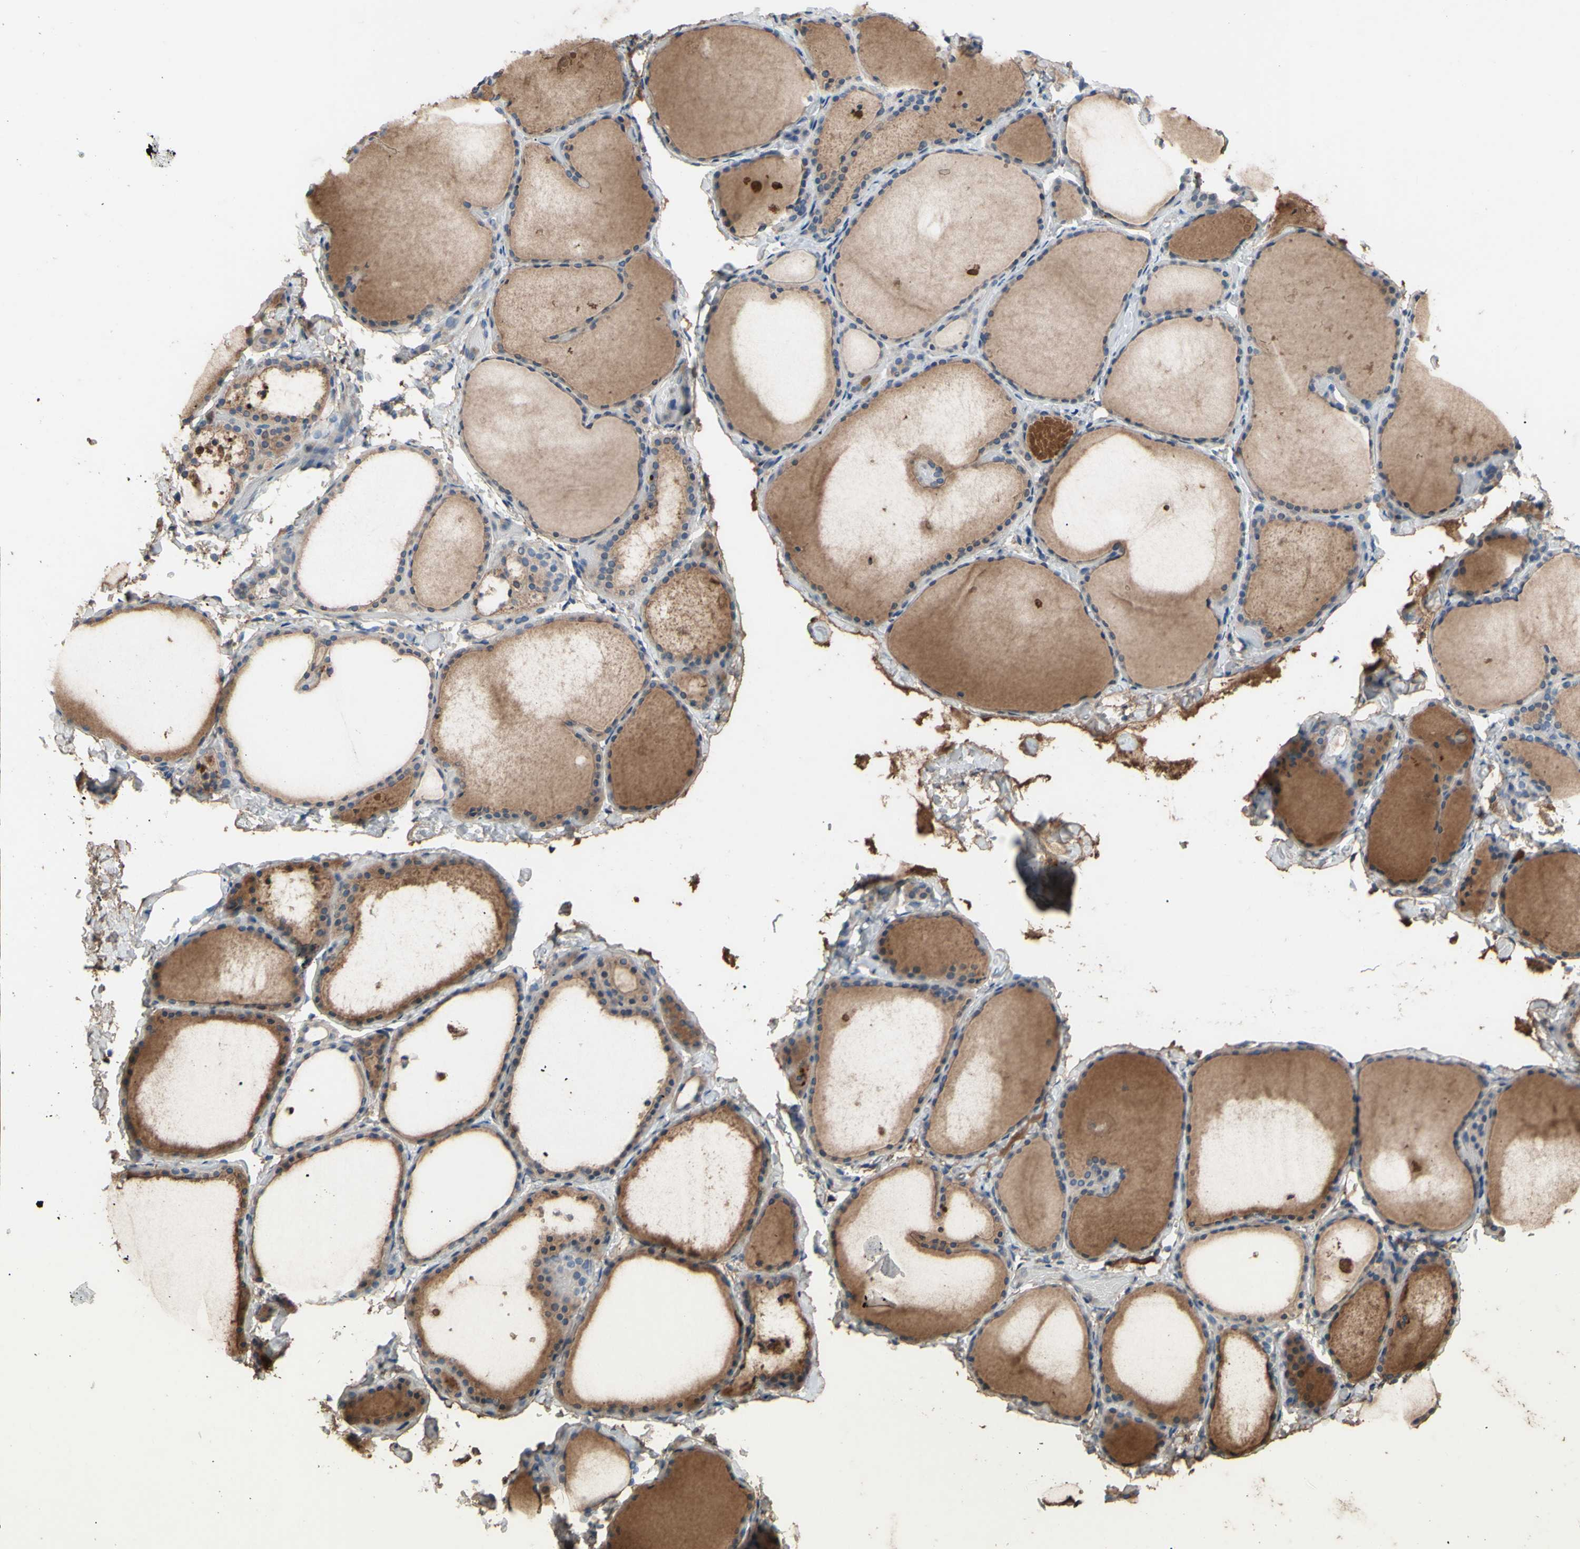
{"staining": {"intensity": "weak", "quantity": "25%-75%", "location": "cytoplasmic/membranous"}, "tissue": "thyroid gland", "cell_type": "Glandular cells", "image_type": "normal", "snomed": [{"axis": "morphology", "description": "Normal tissue, NOS"}, {"axis": "morphology", "description": "Papillary adenocarcinoma, NOS"}, {"axis": "topography", "description": "Thyroid gland"}], "caption": "IHC of normal human thyroid gland exhibits low levels of weak cytoplasmic/membranous staining in about 25%-75% of glandular cells.", "gene": "PTGDS", "patient": {"sex": "female", "age": 30}}